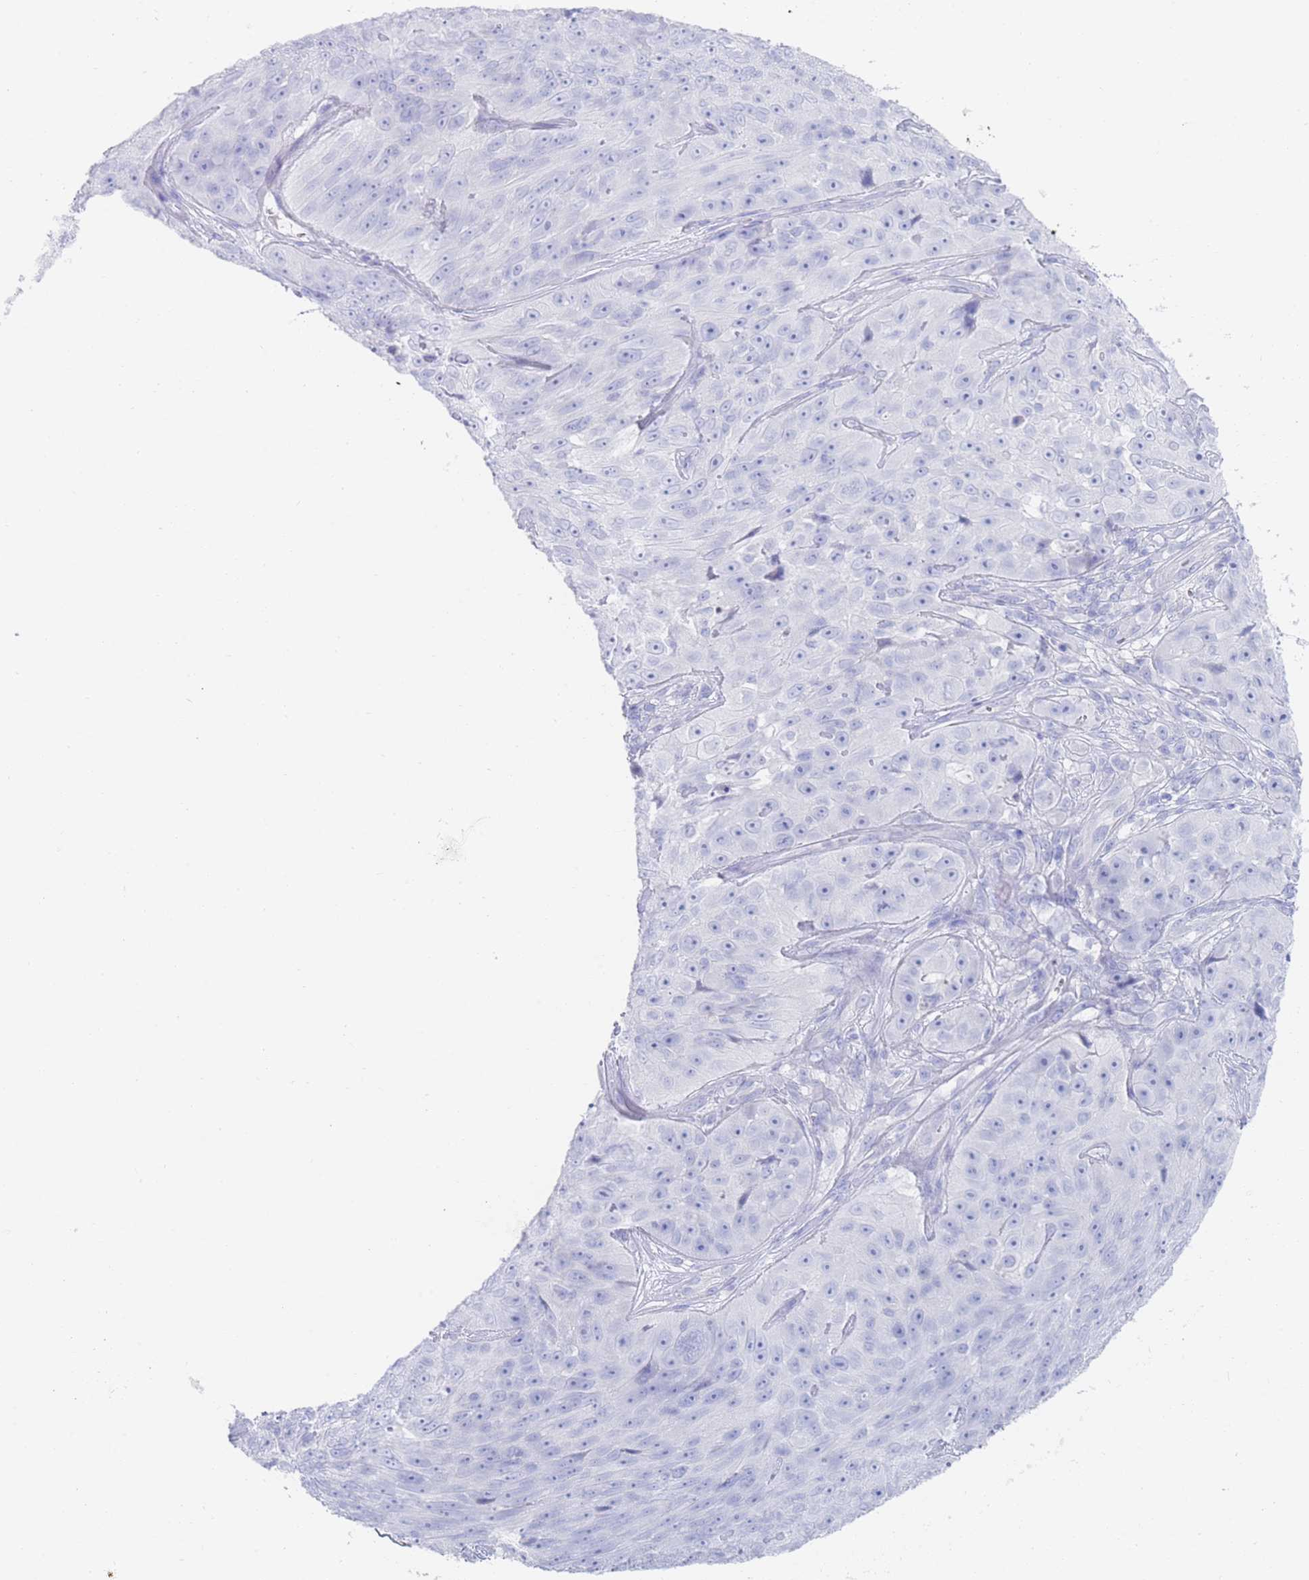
{"staining": {"intensity": "negative", "quantity": "none", "location": "none"}, "tissue": "skin cancer", "cell_type": "Tumor cells", "image_type": "cancer", "snomed": [{"axis": "morphology", "description": "Squamous cell carcinoma, NOS"}, {"axis": "topography", "description": "Skin"}], "caption": "Tumor cells are negative for protein expression in human squamous cell carcinoma (skin). (Brightfield microscopy of DAB IHC at high magnification).", "gene": "LRRC37A", "patient": {"sex": "female", "age": 87}}